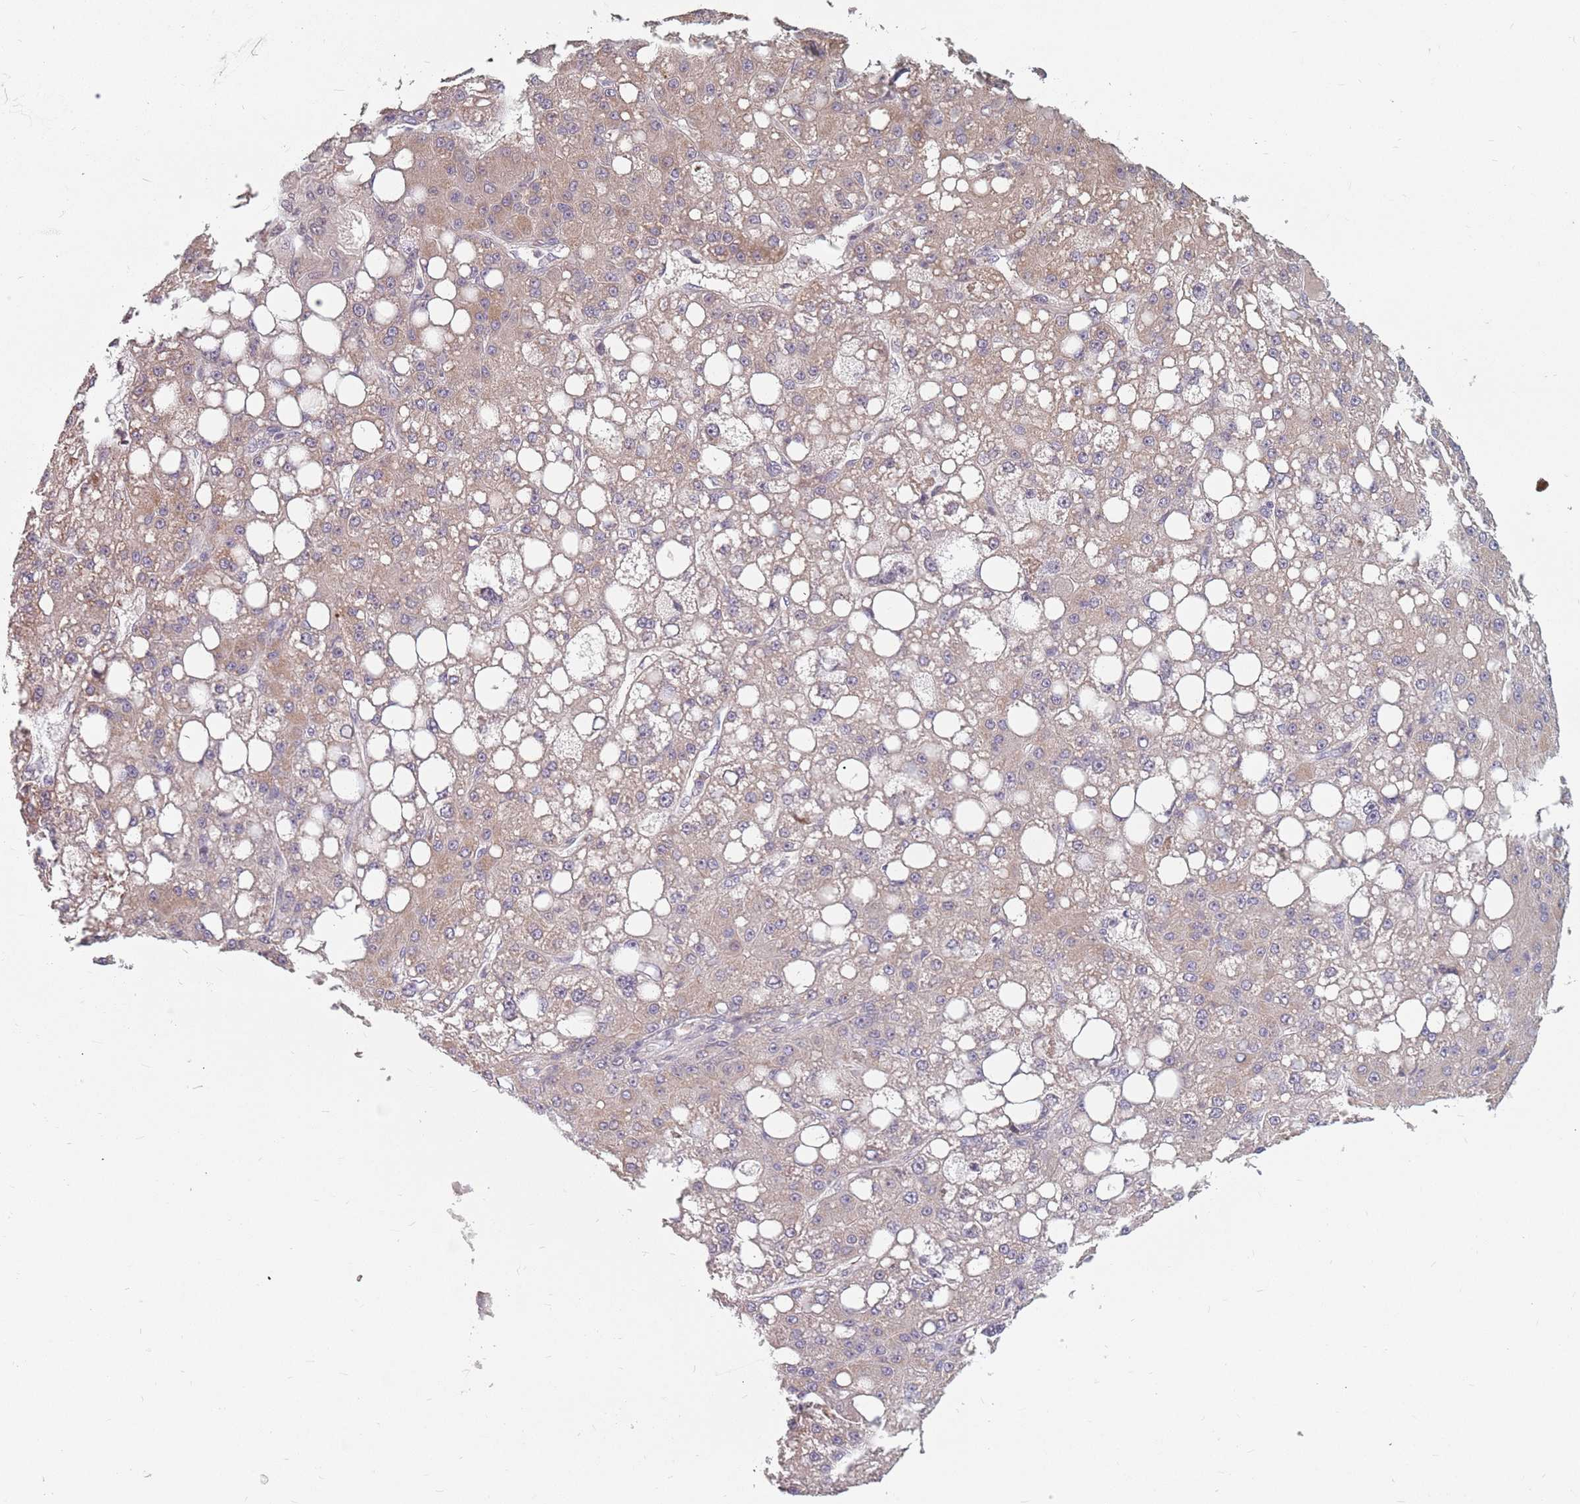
{"staining": {"intensity": "moderate", "quantity": "<25%", "location": "cytoplasmic/membranous"}, "tissue": "liver cancer", "cell_type": "Tumor cells", "image_type": "cancer", "snomed": [{"axis": "morphology", "description": "Carcinoma, Hepatocellular, NOS"}, {"axis": "topography", "description": "Liver"}], "caption": "Immunohistochemical staining of human liver cancer exhibits low levels of moderate cytoplasmic/membranous staining in about <25% of tumor cells.", "gene": "ADAL", "patient": {"sex": "male", "age": 67}}